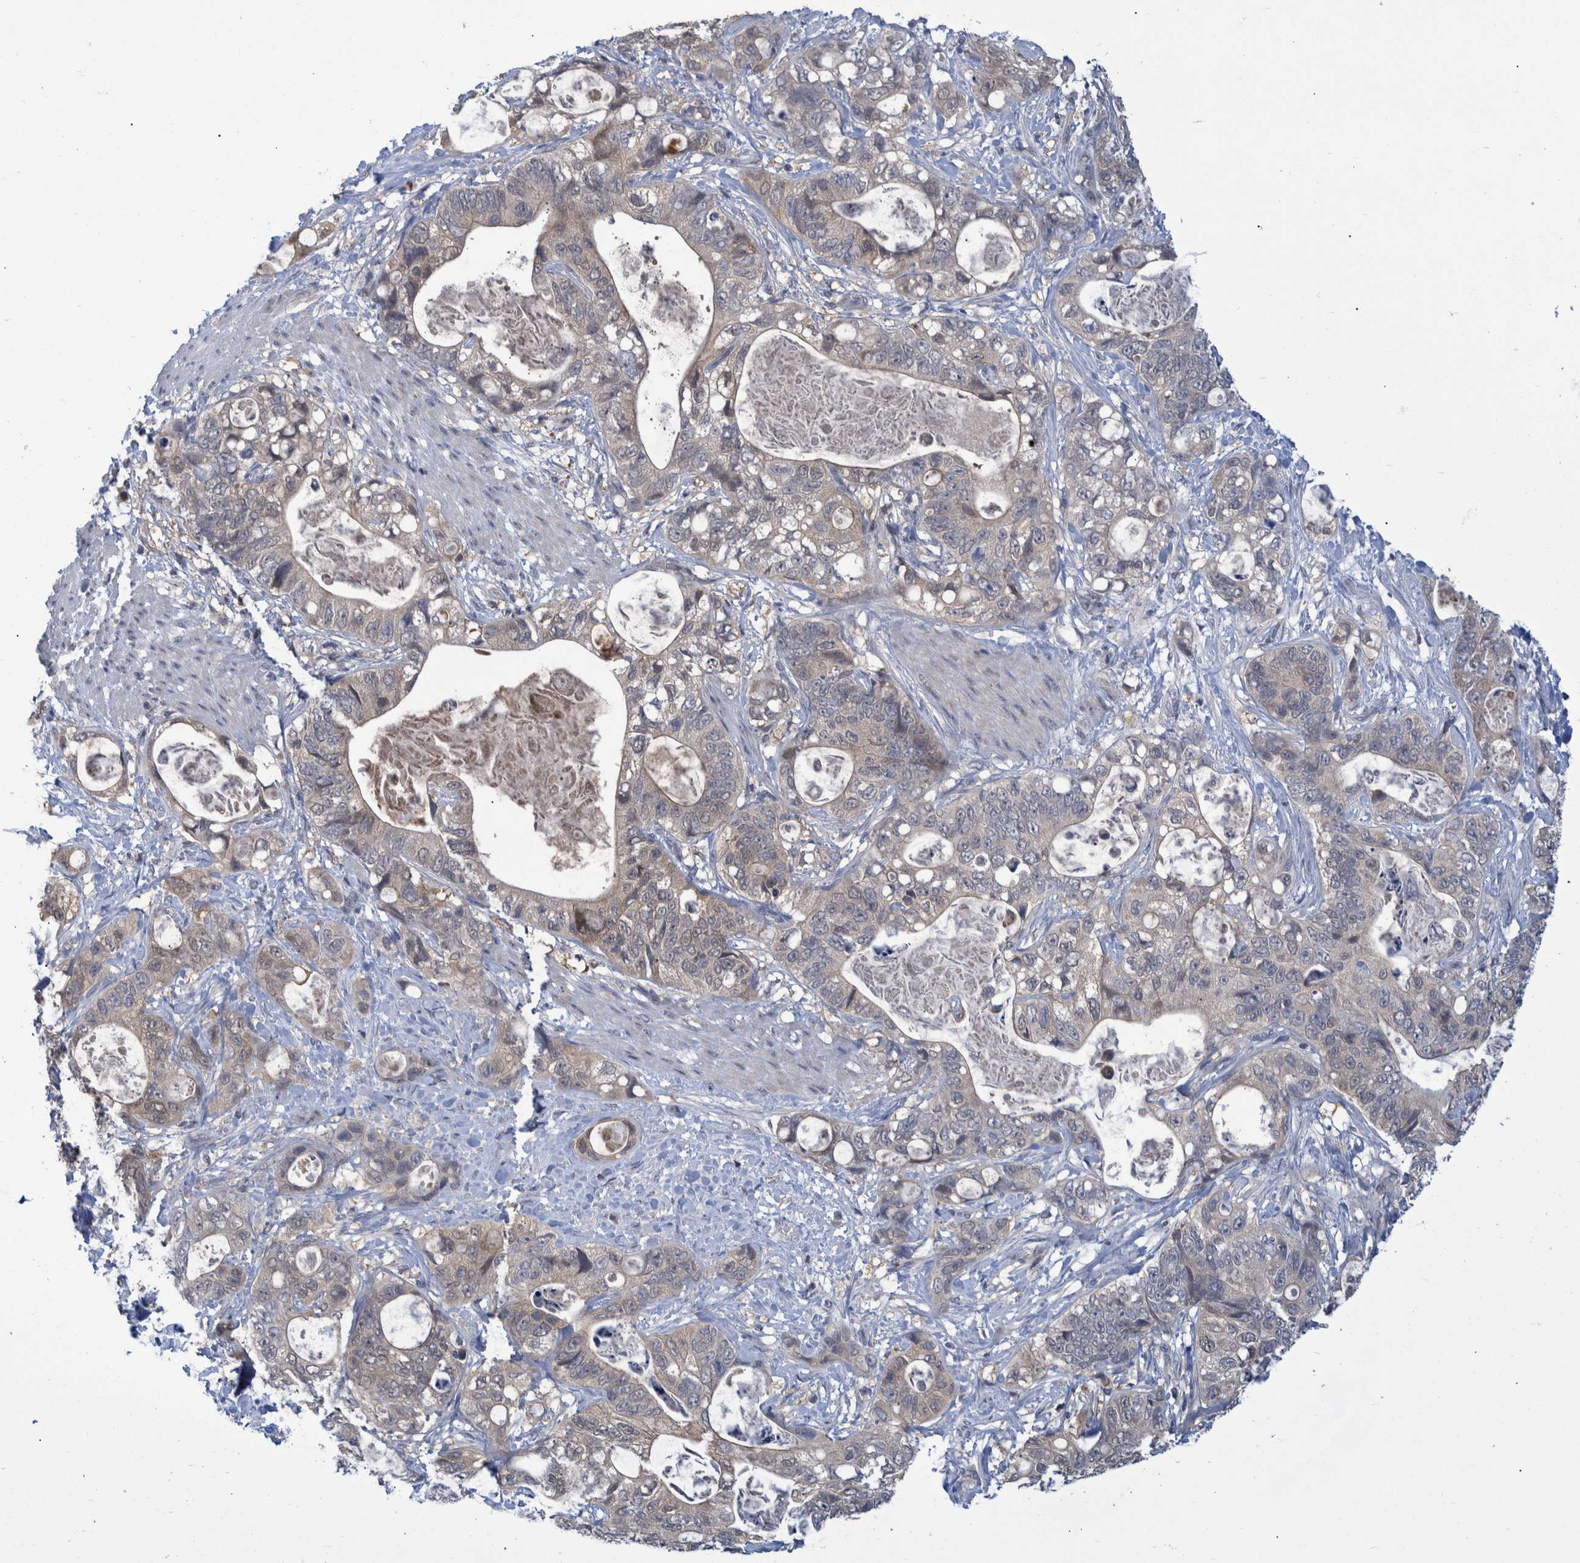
{"staining": {"intensity": "weak", "quantity": "25%-75%", "location": "cytoplasmic/membranous"}, "tissue": "stomach cancer", "cell_type": "Tumor cells", "image_type": "cancer", "snomed": [{"axis": "morphology", "description": "Normal tissue, NOS"}, {"axis": "morphology", "description": "Adenocarcinoma, NOS"}, {"axis": "topography", "description": "Stomach"}], "caption": "This is a photomicrograph of IHC staining of stomach adenocarcinoma, which shows weak expression in the cytoplasmic/membranous of tumor cells.", "gene": "PCYT2", "patient": {"sex": "female", "age": 89}}